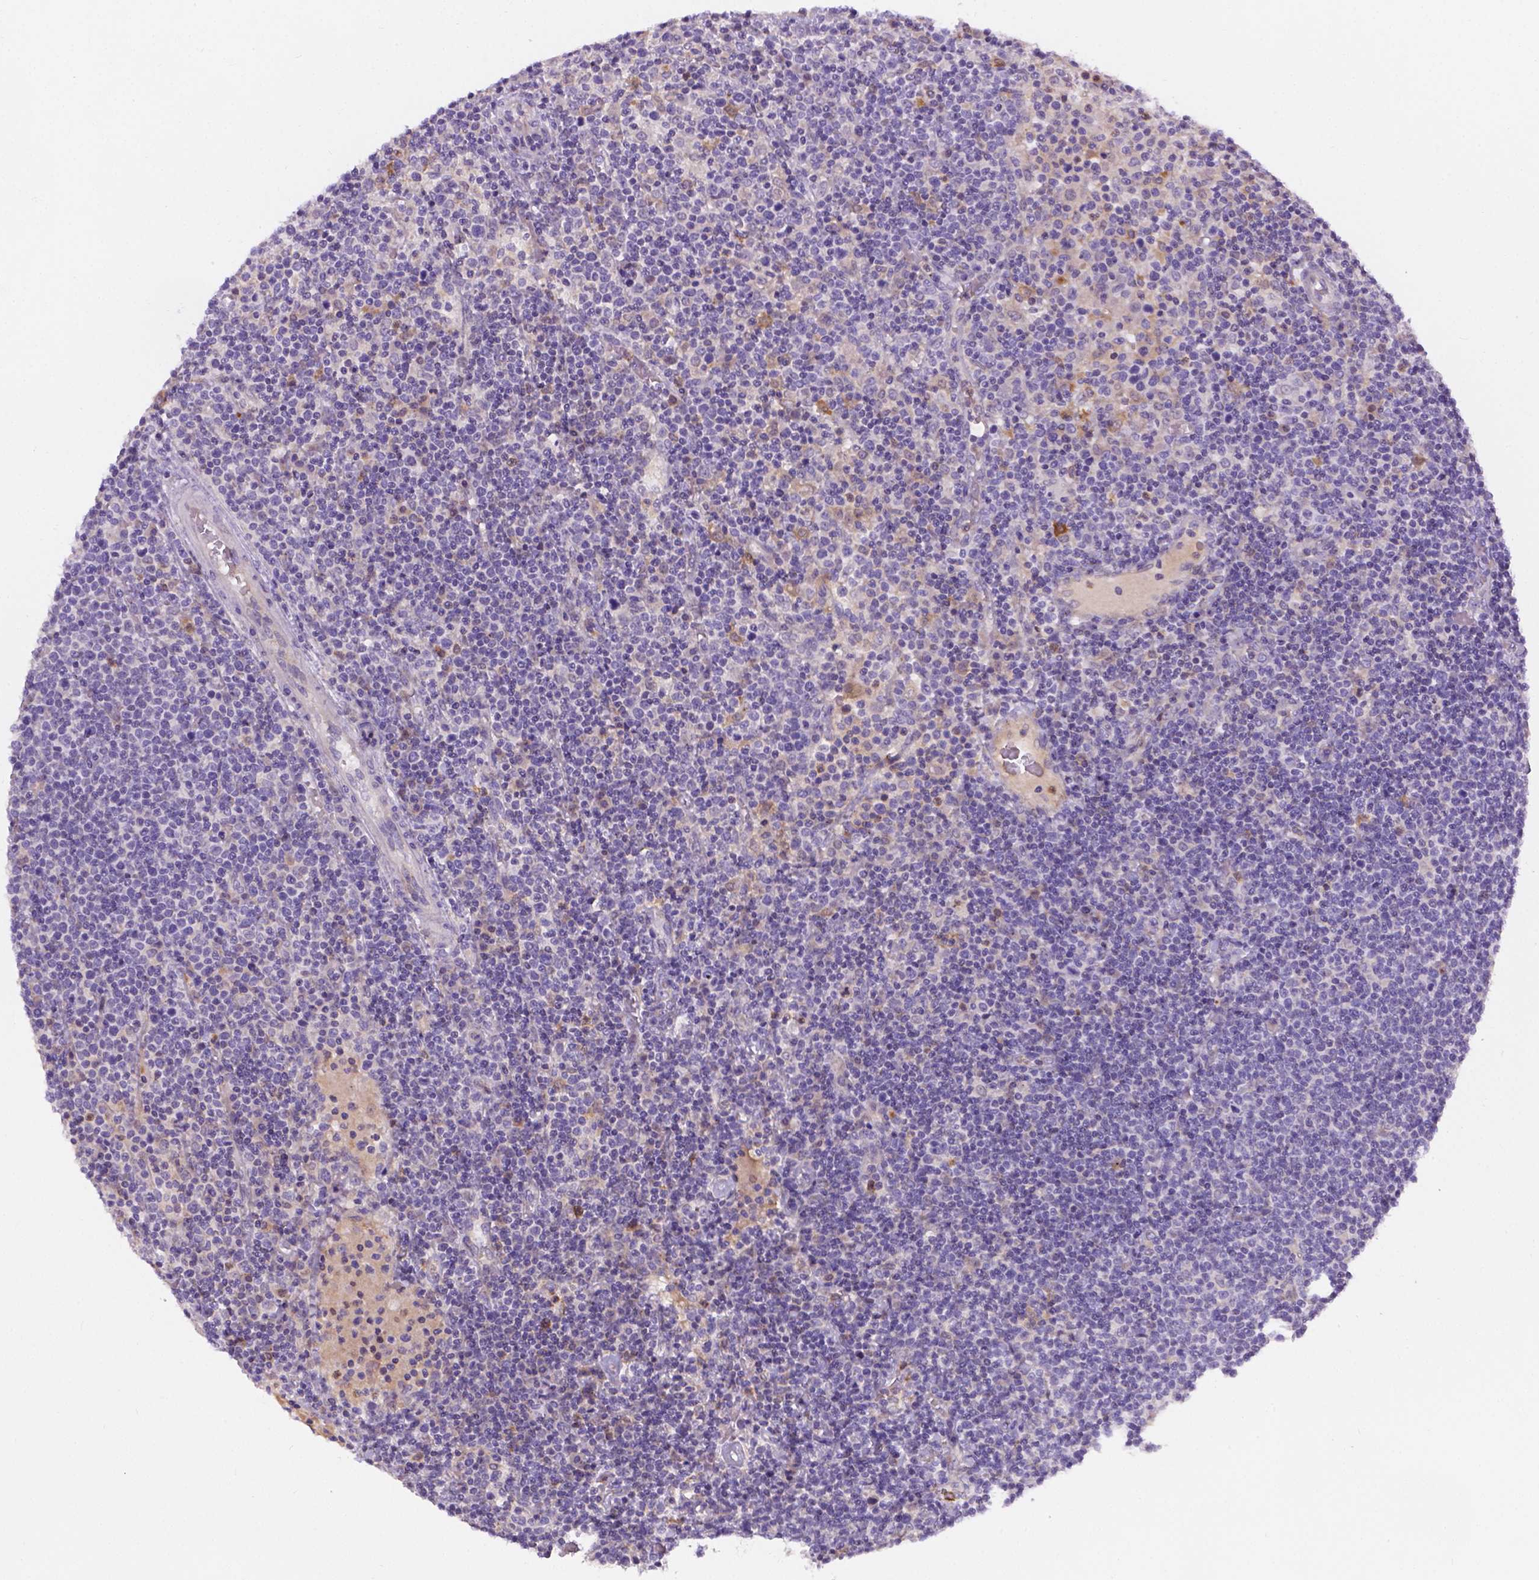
{"staining": {"intensity": "negative", "quantity": "none", "location": "none"}, "tissue": "lymphoma", "cell_type": "Tumor cells", "image_type": "cancer", "snomed": [{"axis": "morphology", "description": "Malignant lymphoma, non-Hodgkin's type, High grade"}, {"axis": "topography", "description": "Lymph node"}], "caption": "Immunohistochemistry of high-grade malignant lymphoma, non-Hodgkin's type shows no staining in tumor cells.", "gene": "TM4SF18", "patient": {"sex": "male", "age": 61}}